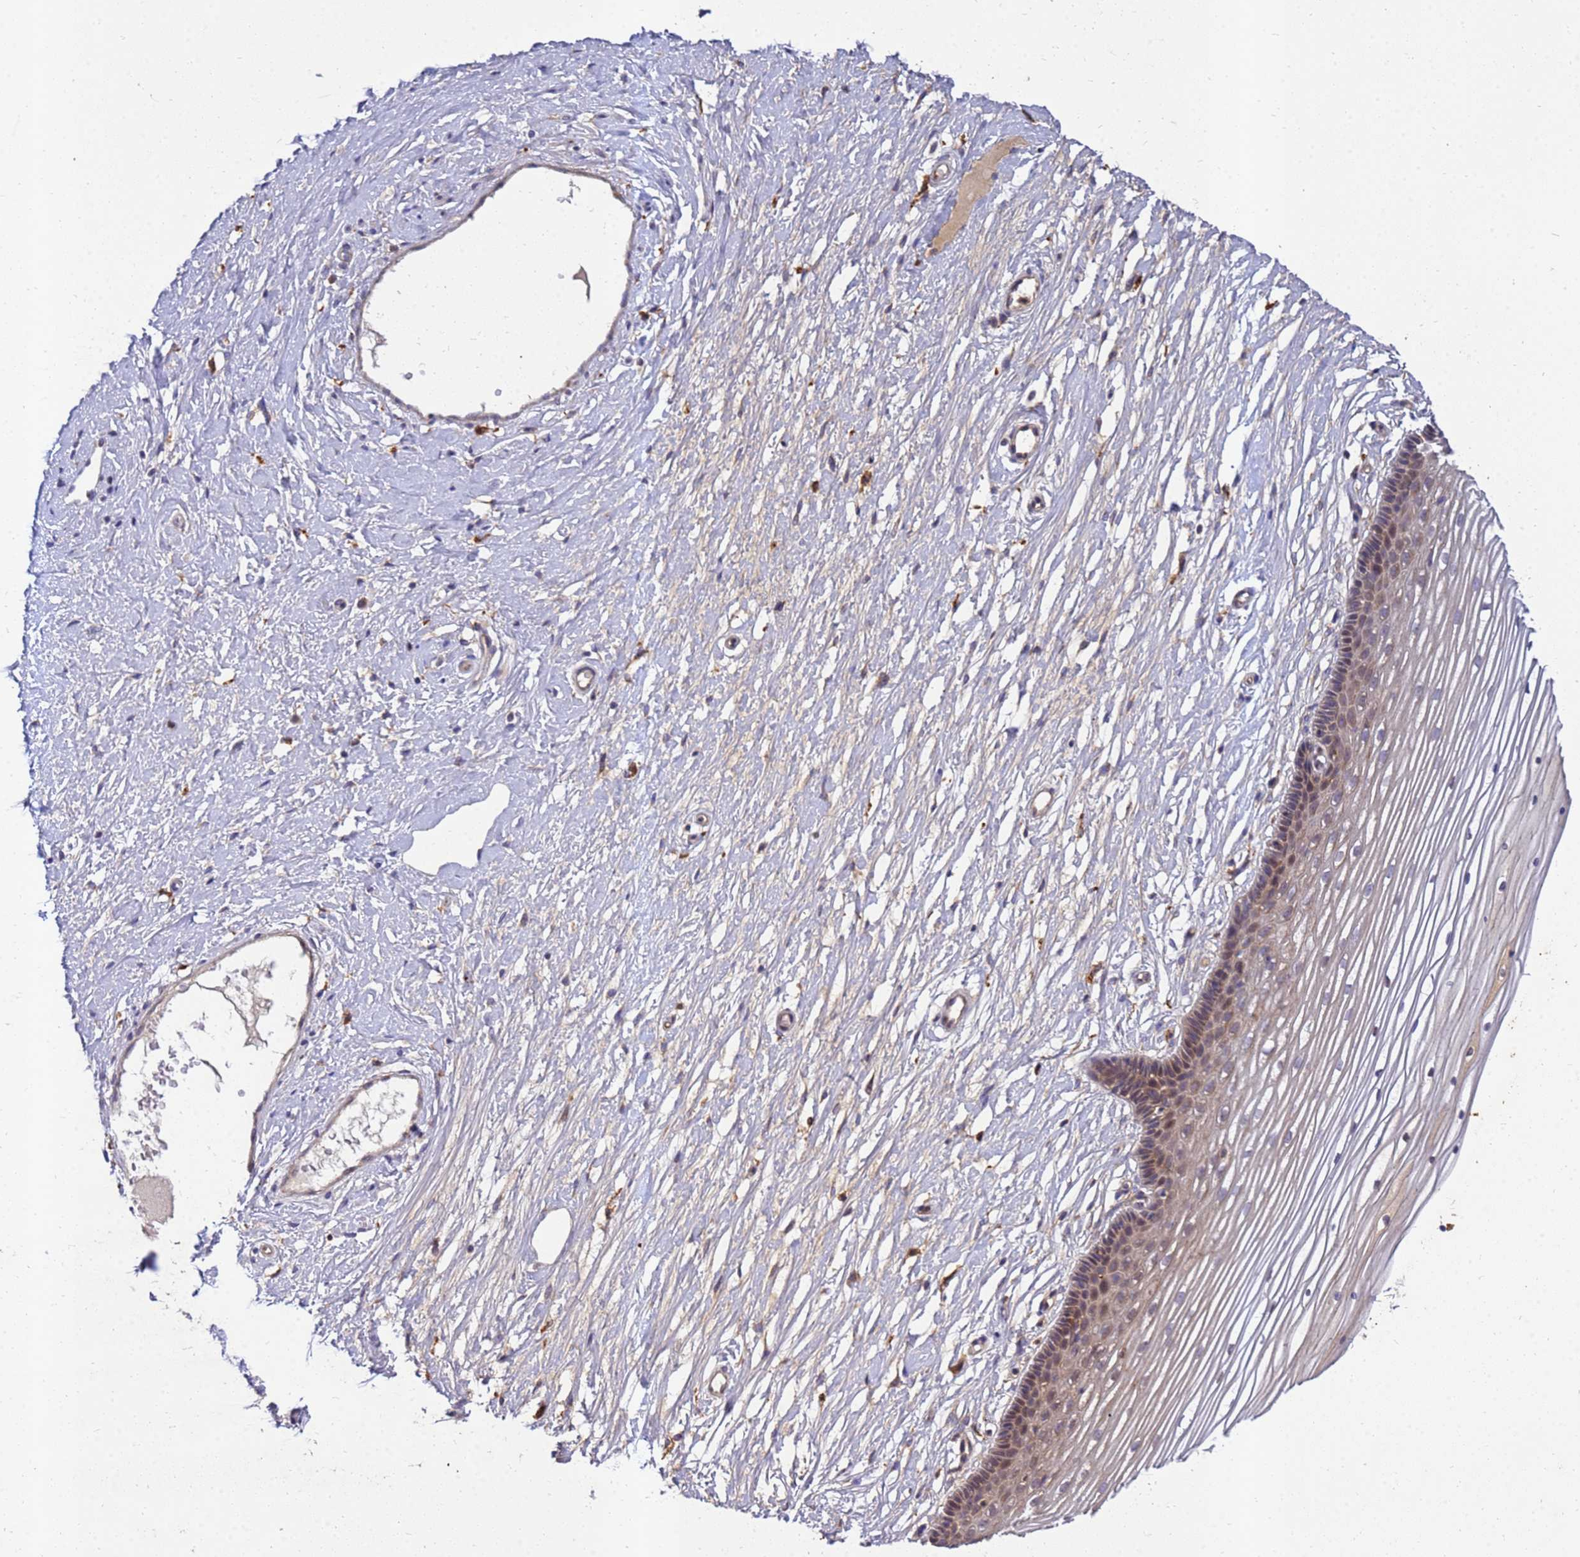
{"staining": {"intensity": "moderate", "quantity": "25%-75%", "location": "cytoplasmic/membranous"}, "tissue": "vagina", "cell_type": "Squamous epithelial cells", "image_type": "normal", "snomed": [{"axis": "morphology", "description": "Normal tissue, NOS"}, {"axis": "topography", "description": "Vagina"}, {"axis": "topography", "description": "Cervix"}], "caption": "Approximately 25%-75% of squamous epithelial cells in normal human vagina display moderate cytoplasmic/membranous protein positivity as visualized by brown immunohistochemical staining.", "gene": "RNF215", "patient": {"sex": "female", "age": 40}}